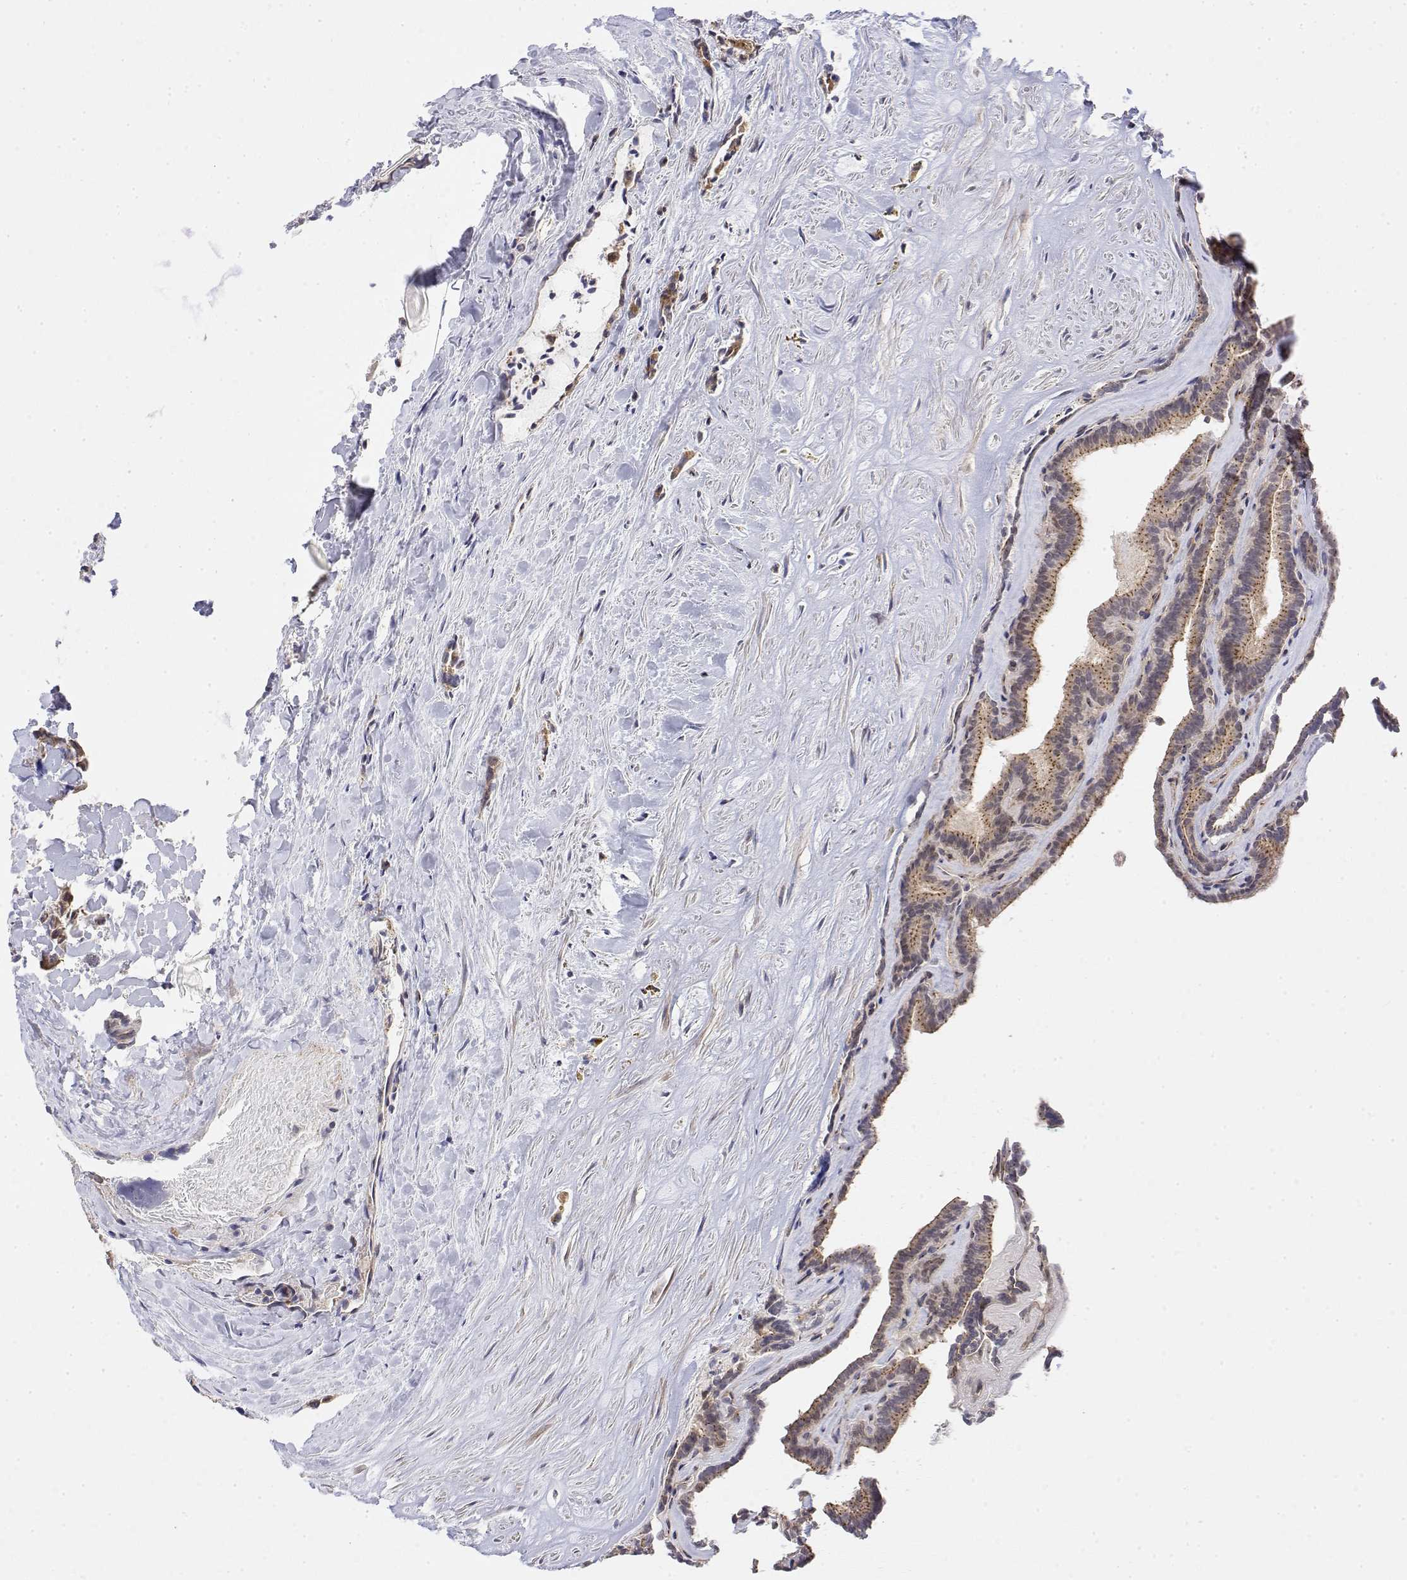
{"staining": {"intensity": "moderate", "quantity": ">75%", "location": "cytoplasmic/membranous"}, "tissue": "thyroid cancer", "cell_type": "Tumor cells", "image_type": "cancer", "snomed": [{"axis": "morphology", "description": "Papillary adenocarcinoma, NOS"}, {"axis": "topography", "description": "Thyroid gland"}], "caption": "Protein staining demonstrates moderate cytoplasmic/membranous positivity in about >75% of tumor cells in thyroid cancer (papillary adenocarcinoma). Using DAB (brown) and hematoxylin (blue) stains, captured at high magnification using brightfield microscopy.", "gene": "PACSIN2", "patient": {"sex": "female", "age": 21}}